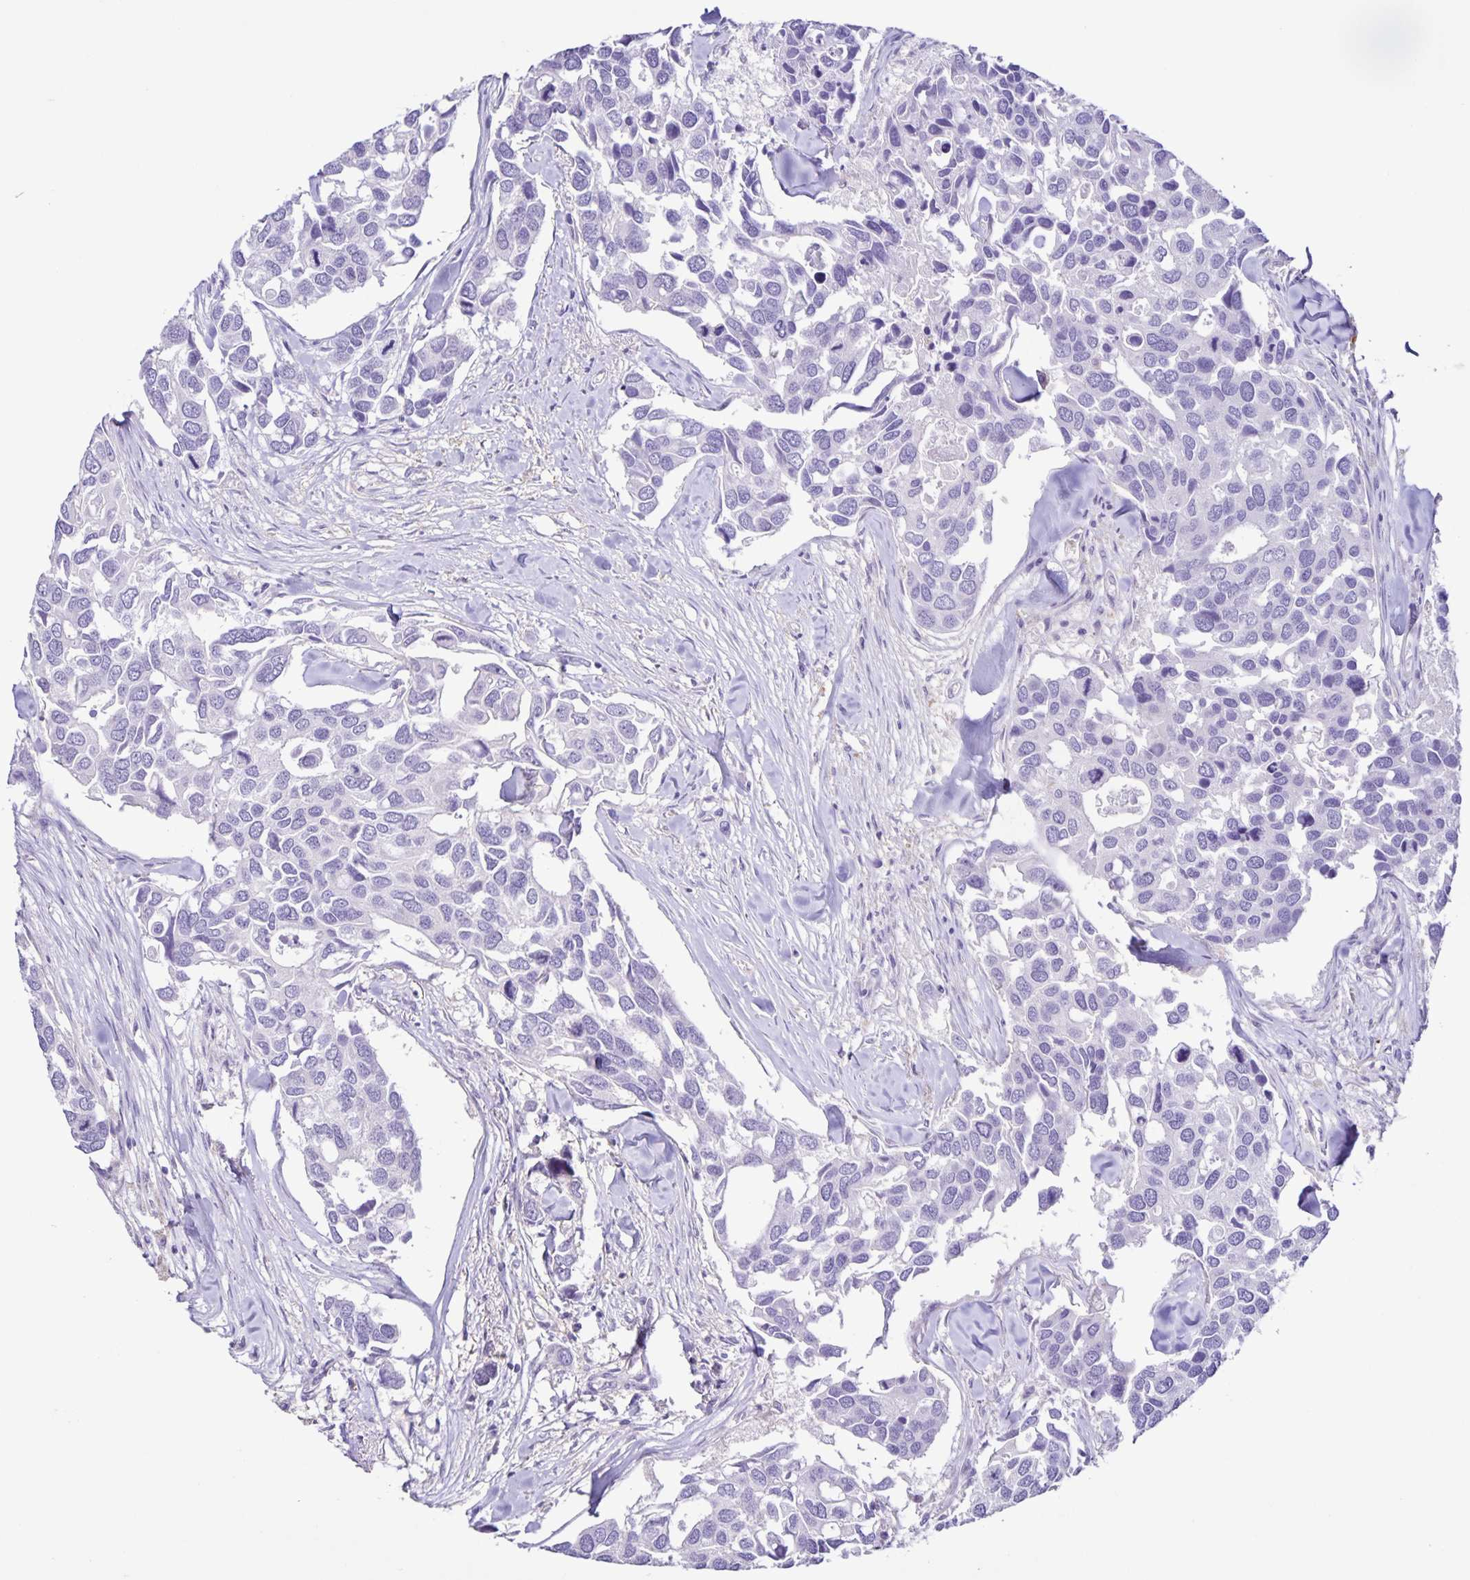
{"staining": {"intensity": "negative", "quantity": "none", "location": "none"}, "tissue": "breast cancer", "cell_type": "Tumor cells", "image_type": "cancer", "snomed": [{"axis": "morphology", "description": "Duct carcinoma"}, {"axis": "topography", "description": "Breast"}], "caption": "DAB (3,3'-diaminobenzidine) immunohistochemical staining of human breast infiltrating ductal carcinoma displays no significant staining in tumor cells. The staining was performed using DAB to visualize the protein expression in brown, while the nuclei were stained in blue with hematoxylin (Magnification: 20x).", "gene": "BOLL", "patient": {"sex": "female", "age": 83}}